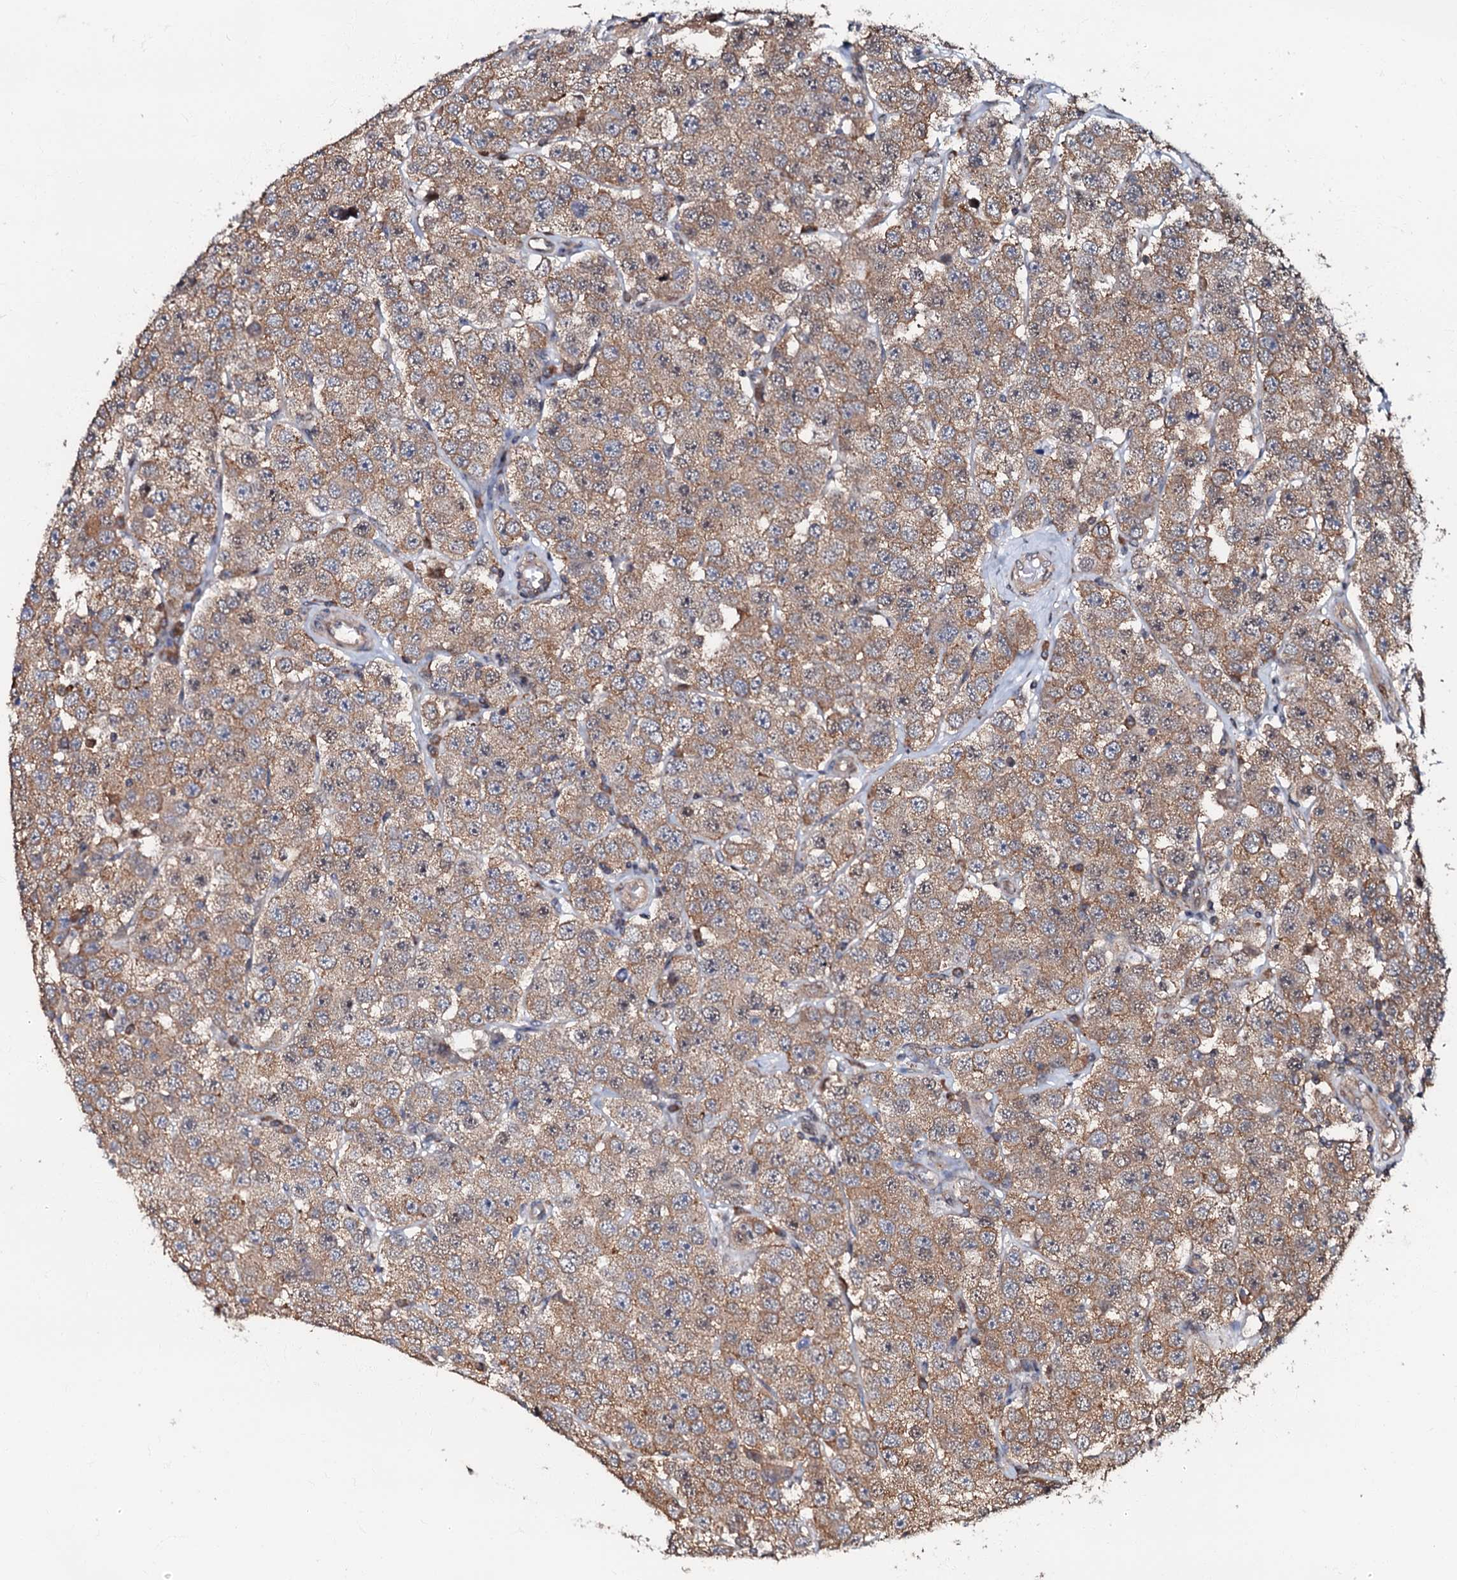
{"staining": {"intensity": "moderate", "quantity": ">75%", "location": "cytoplasmic/membranous"}, "tissue": "testis cancer", "cell_type": "Tumor cells", "image_type": "cancer", "snomed": [{"axis": "morphology", "description": "Seminoma, NOS"}, {"axis": "topography", "description": "Testis"}], "caption": "Tumor cells demonstrate moderate cytoplasmic/membranous expression in about >75% of cells in testis cancer (seminoma).", "gene": "OSBP", "patient": {"sex": "male", "age": 28}}